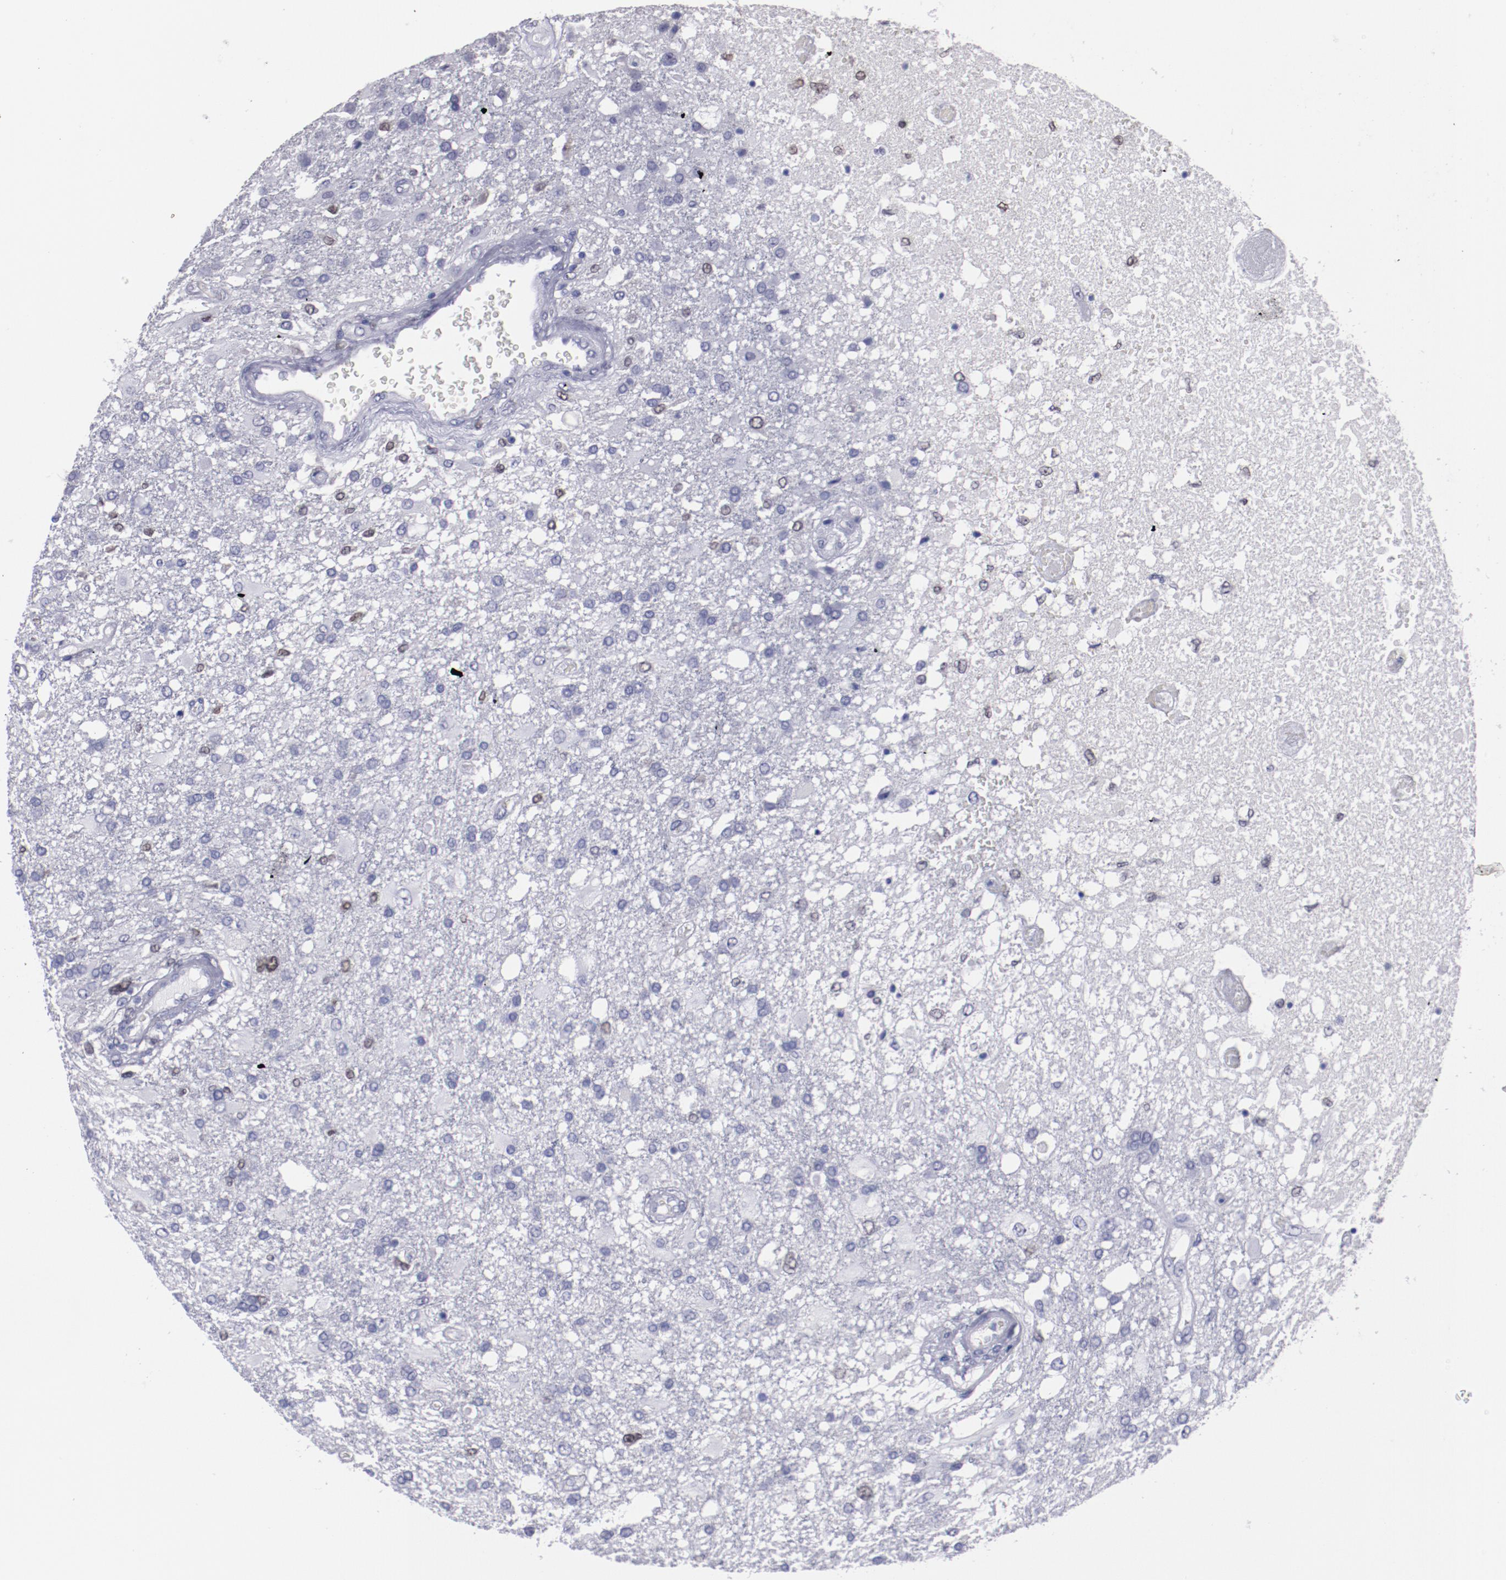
{"staining": {"intensity": "weak", "quantity": "<25%", "location": "nuclear"}, "tissue": "glioma", "cell_type": "Tumor cells", "image_type": "cancer", "snomed": [{"axis": "morphology", "description": "Glioma, malignant, High grade"}, {"axis": "topography", "description": "Cerebral cortex"}], "caption": "Tumor cells are negative for brown protein staining in malignant high-grade glioma.", "gene": "IRF8", "patient": {"sex": "male", "age": 79}}